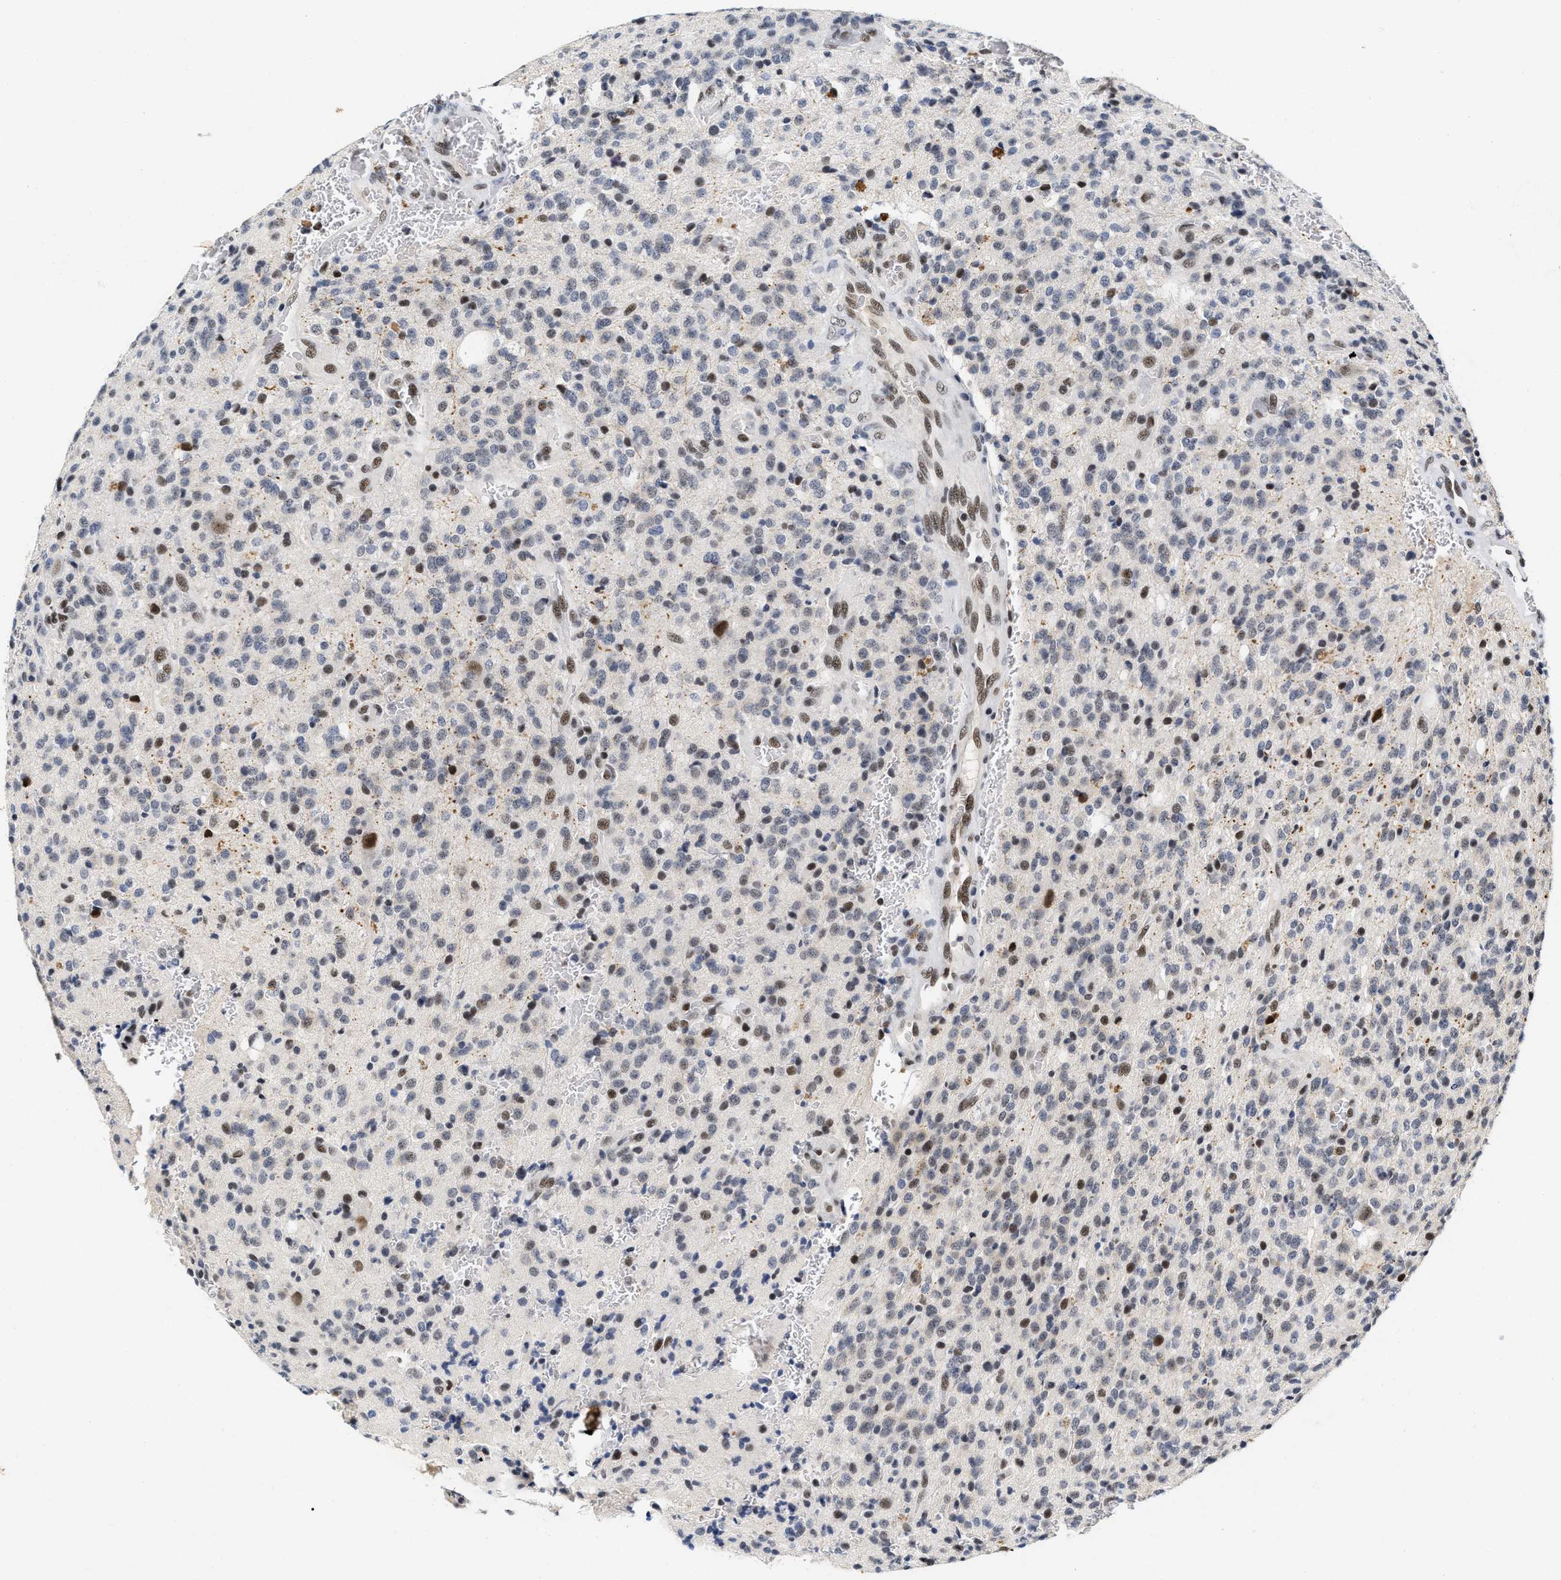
{"staining": {"intensity": "moderate", "quantity": "<25%", "location": "nuclear"}, "tissue": "glioma", "cell_type": "Tumor cells", "image_type": "cancer", "snomed": [{"axis": "morphology", "description": "Glioma, malignant, High grade"}, {"axis": "topography", "description": "Brain"}], "caption": "Malignant glioma (high-grade) was stained to show a protein in brown. There is low levels of moderate nuclear expression in about <25% of tumor cells. (DAB = brown stain, brightfield microscopy at high magnification).", "gene": "INIP", "patient": {"sex": "male", "age": 34}}